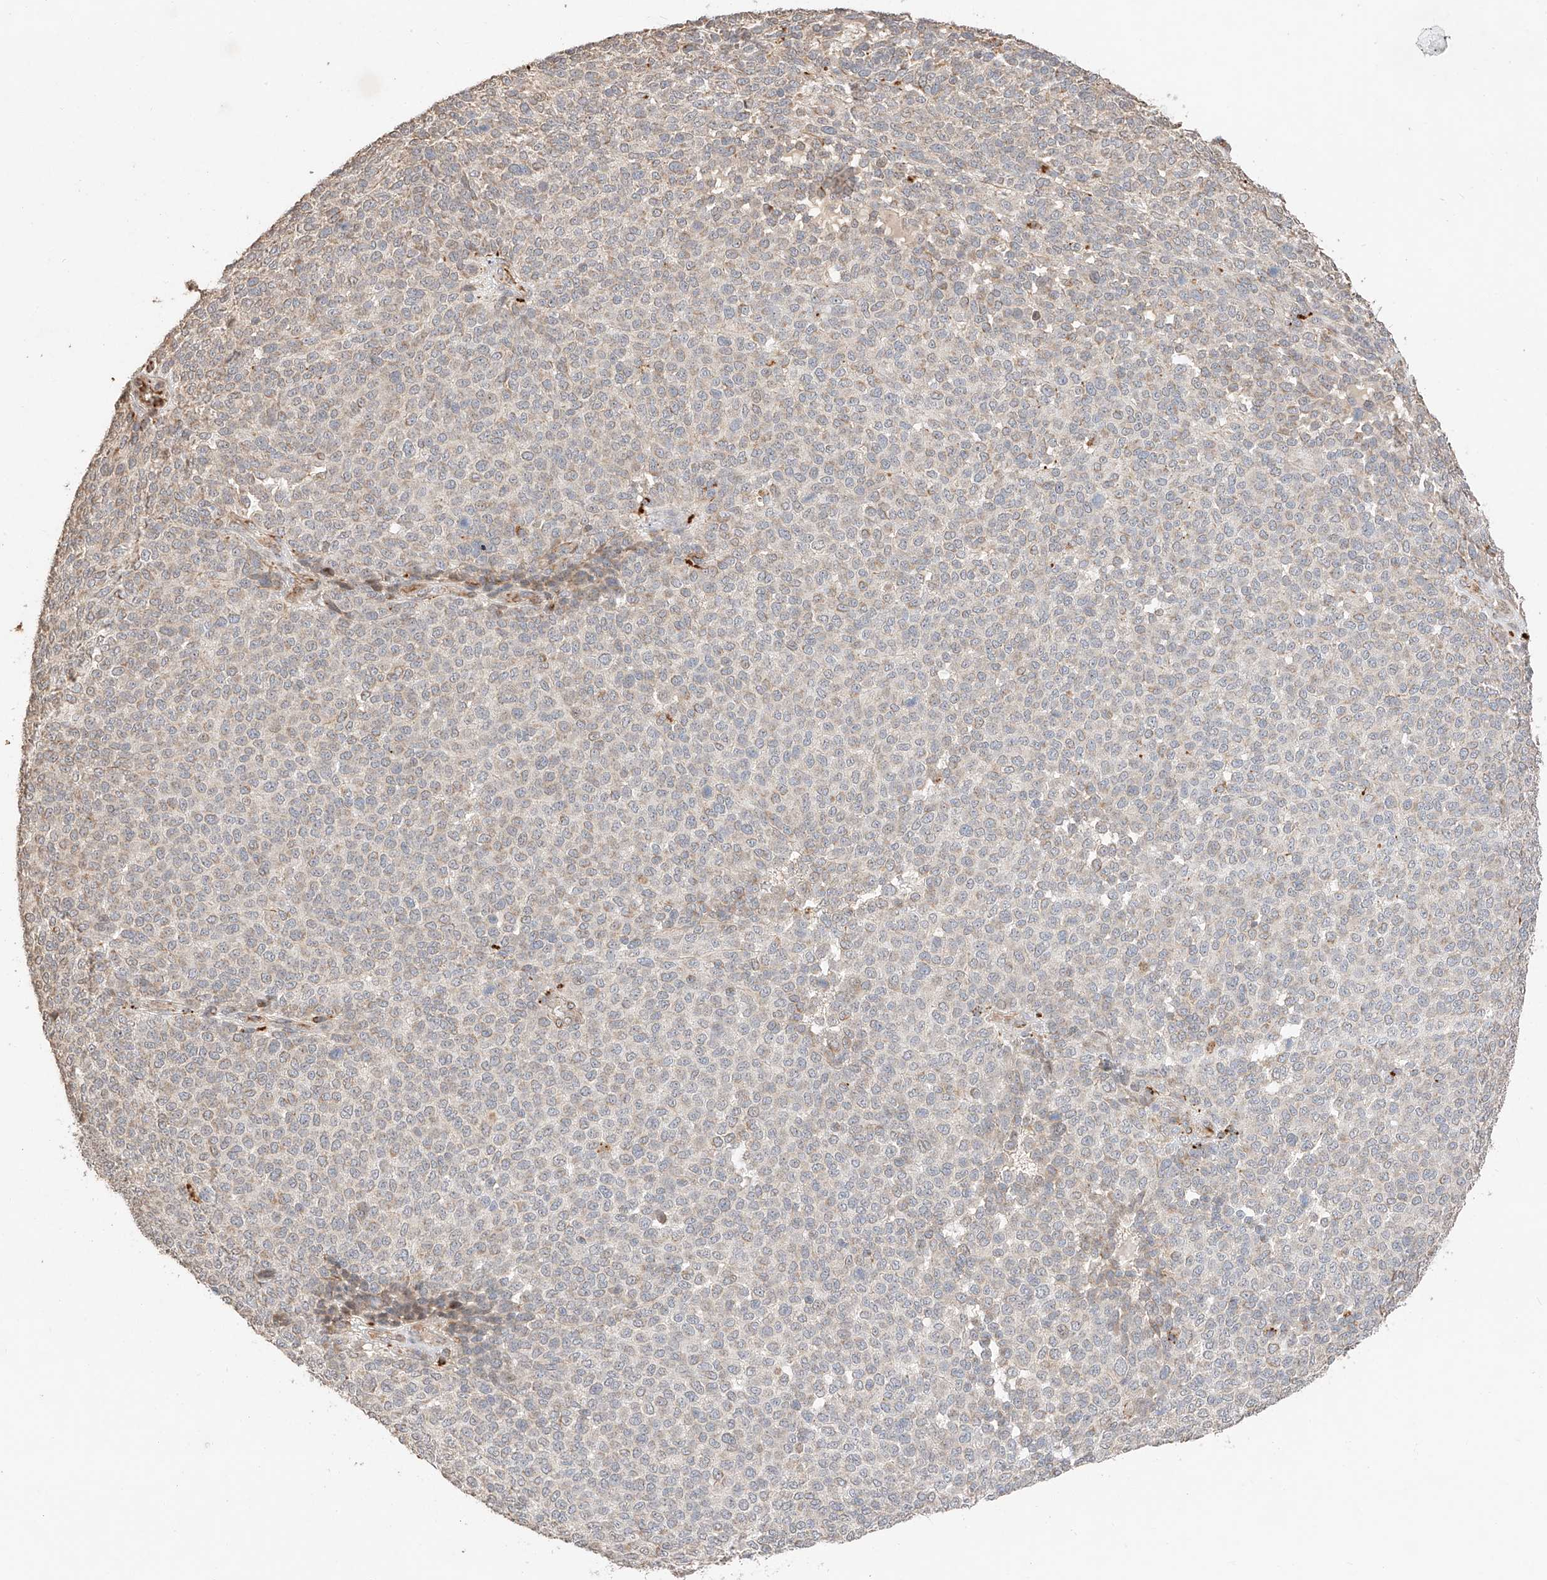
{"staining": {"intensity": "weak", "quantity": "<25%", "location": "cytoplasmic/membranous"}, "tissue": "melanoma", "cell_type": "Tumor cells", "image_type": "cancer", "snomed": [{"axis": "morphology", "description": "Malignant melanoma, NOS"}, {"axis": "topography", "description": "Skin"}], "caption": "Tumor cells show no significant staining in melanoma.", "gene": "SUSD6", "patient": {"sex": "male", "age": 49}}